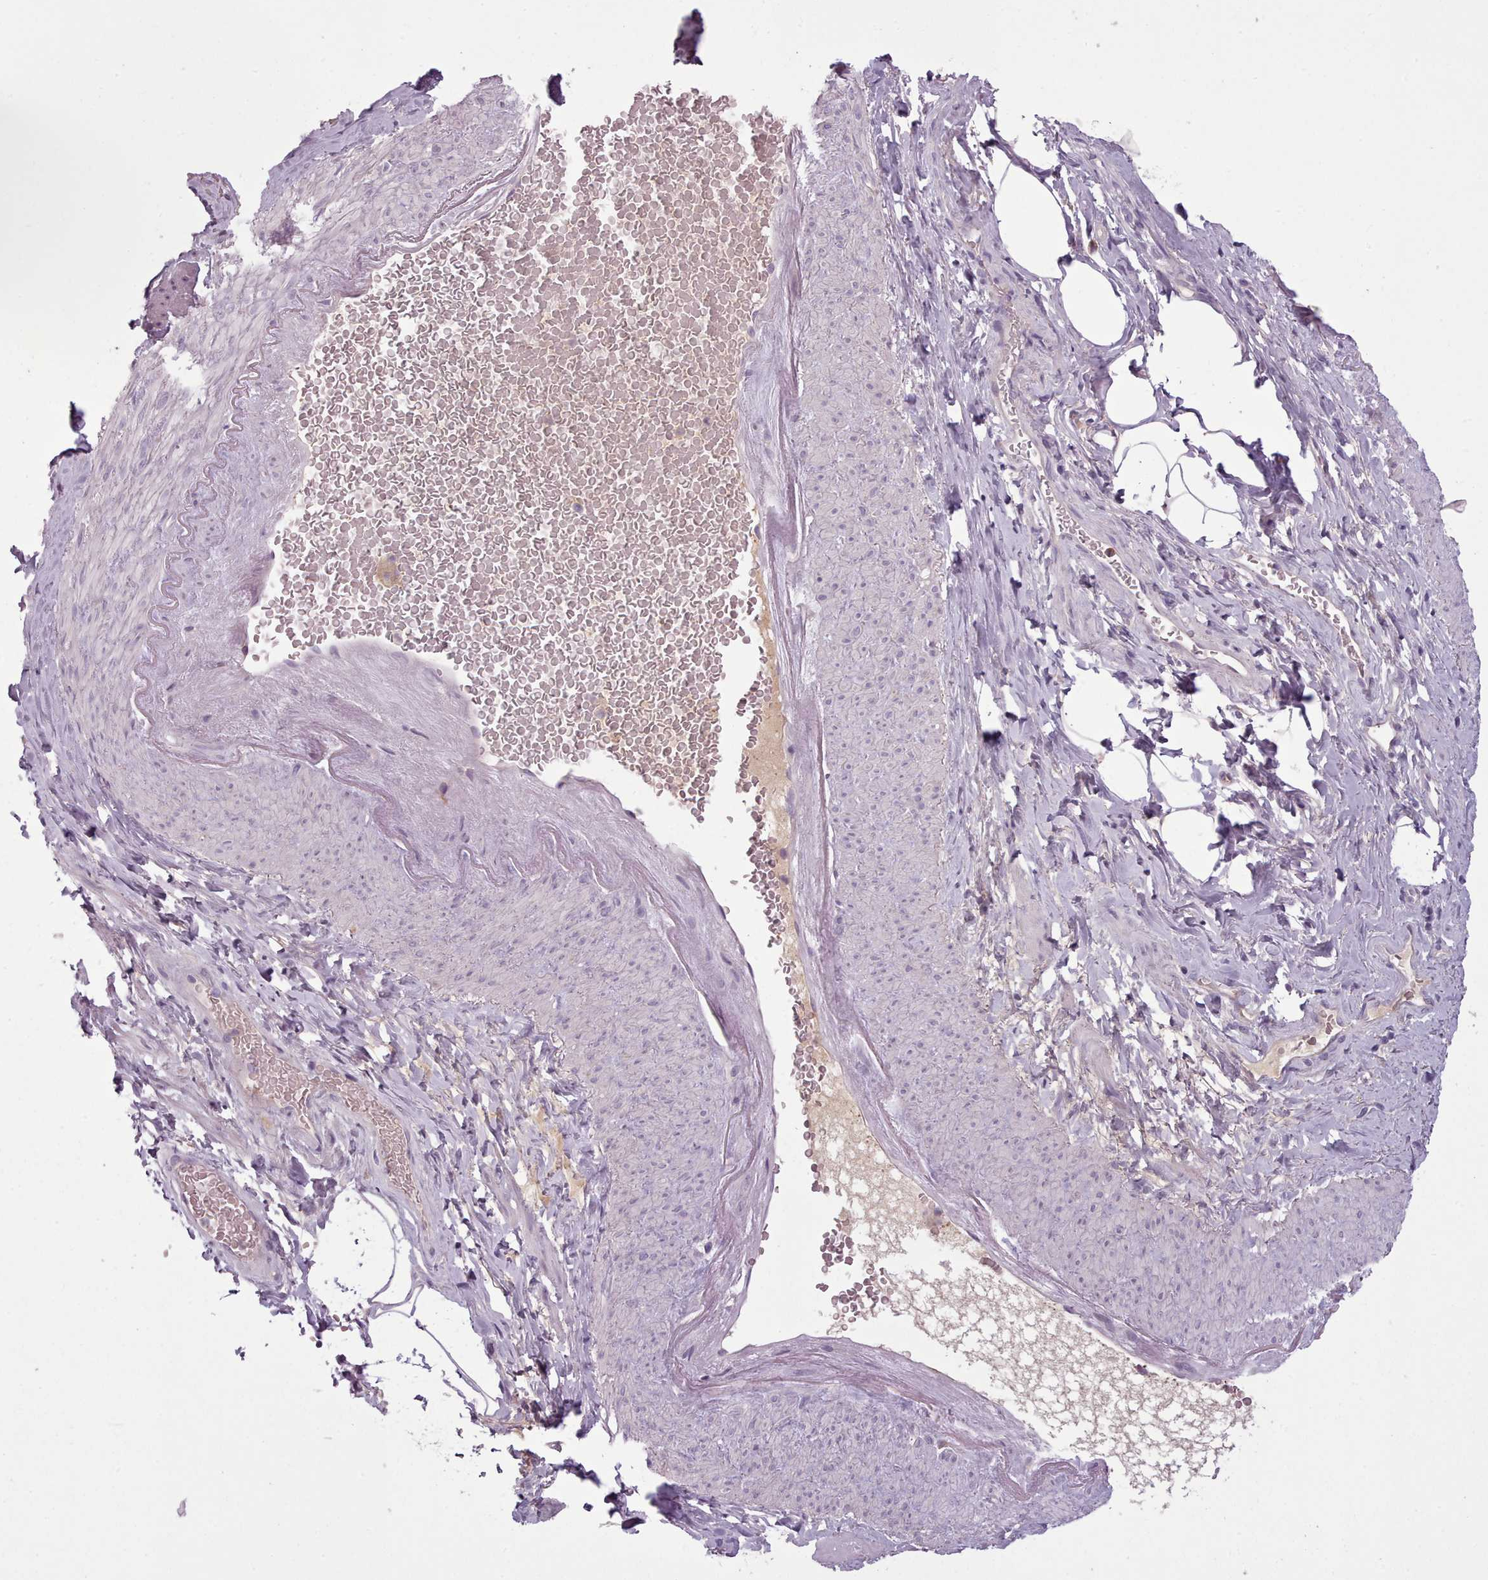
{"staining": {"intensity": "negative", "quantity": "none", "location": "none"}, "tissue": "smooth muscle", "cell_type": "Smooth muscle cells", "image_type": "normal", "snomed": [{"axis": "morphology", "description": "Normal tissue, NOS"}, {"axis": "topography", "description": "Smooth muscle"}, {"axis": "topography", "description": "Peripheral nerve tissue"}], "caption": "Human smooth muscle stained for a protein using immunohistochemistry exhibits no staining in smooth muscle cells.", "gene": "LAPTM5", "patient": {"sex": "male", "age": 69}}